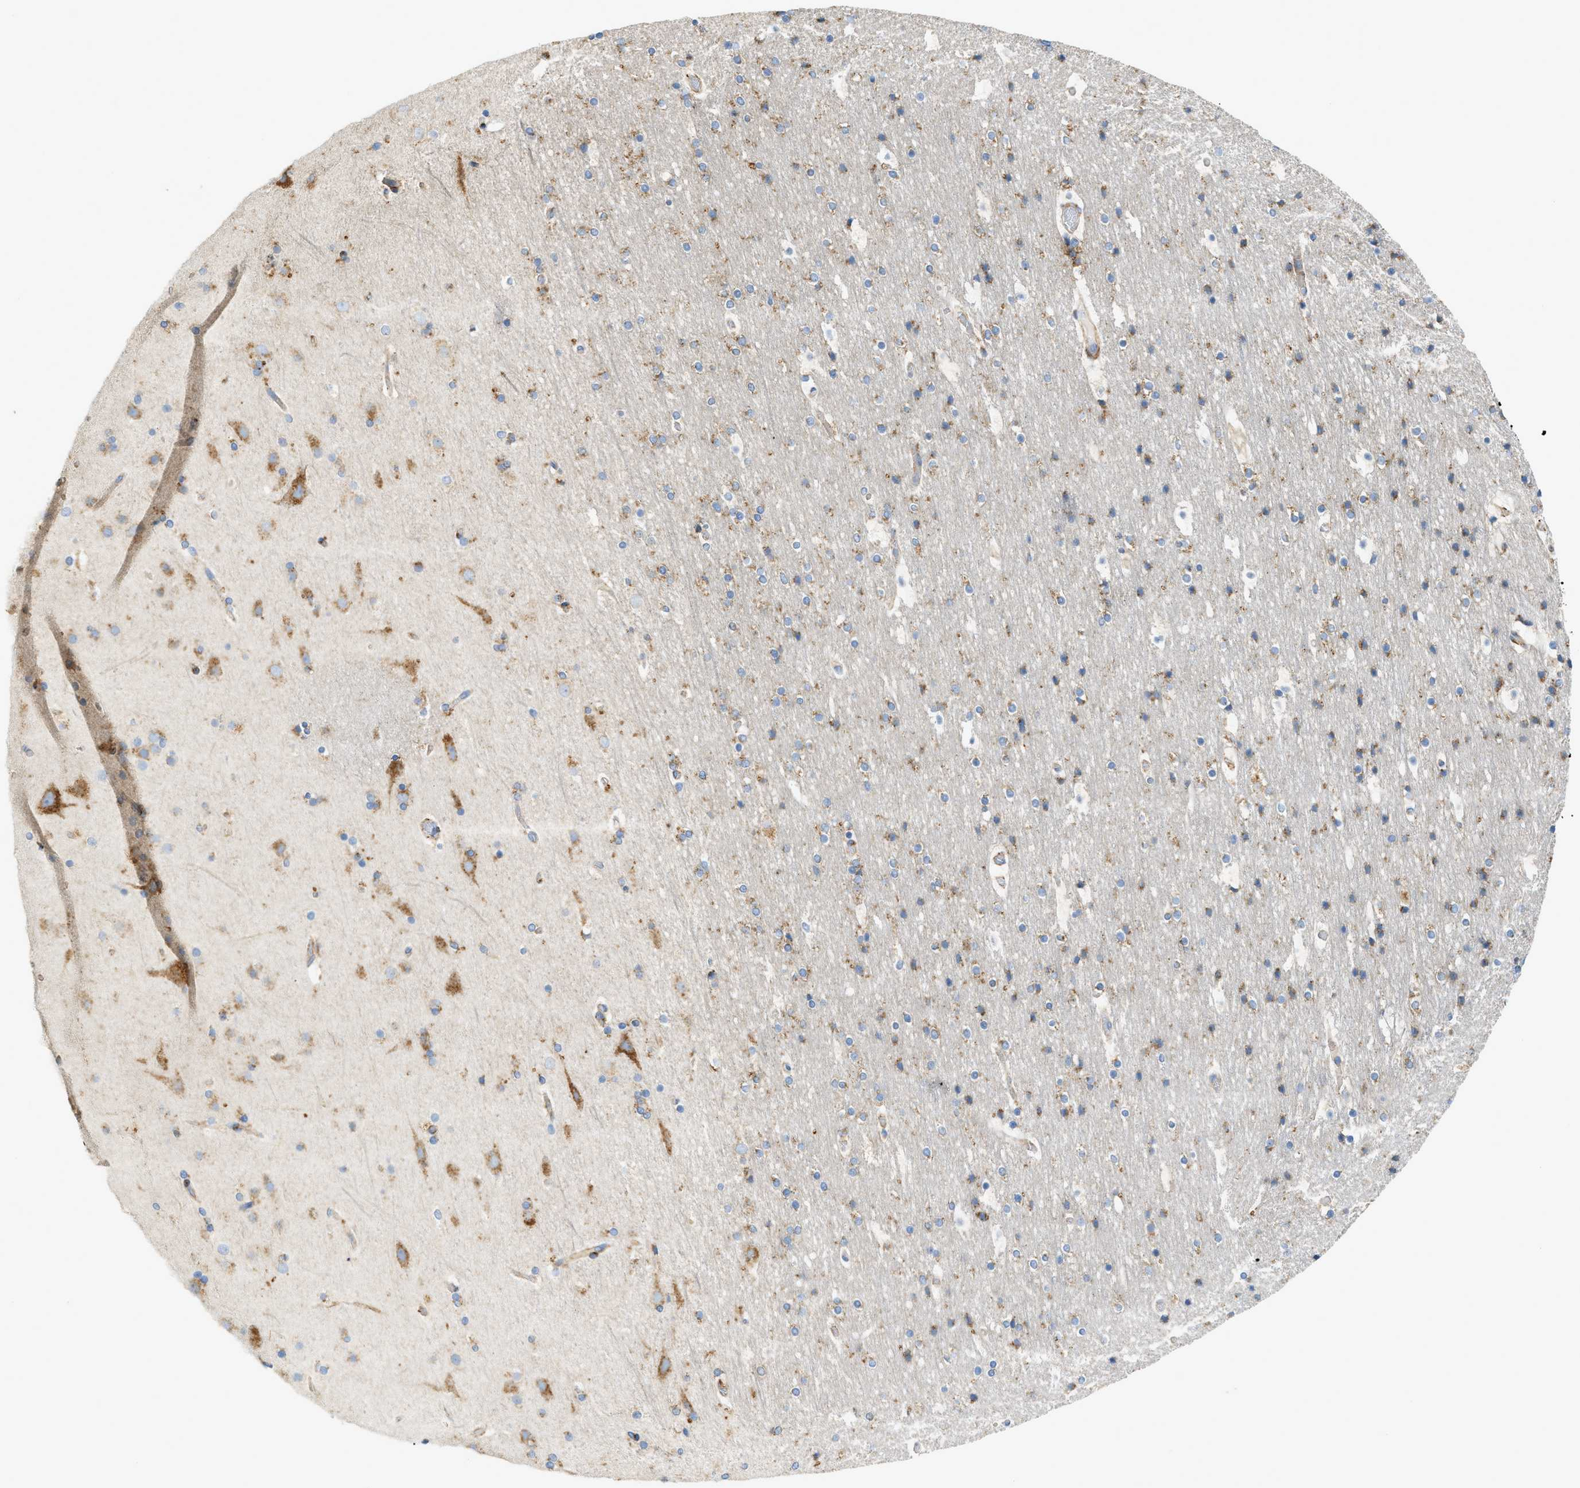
{"staining": {"intensity": "weak", "quantity": "25%-75%", "location": "cytoplasmic/membranous"}, "tissue": "cerebral cortex", "cell_type": "Endothelial cells", "image_type": "normal", "snomed": [{"axis": "morphology", "description": "Normal tissue, NOS"}, {"axis": "topography", "description": "Cerebral cortex"}], "caption": "Brown immunohistochemical staining in unremarkable human cerebral cortex exhibits weak cytoplasmic/membranous positivity in approximately 25%-75% of endothelial cells.", "gene": "LMBRD1", "patient": {"sex": "male", "age": 57}}